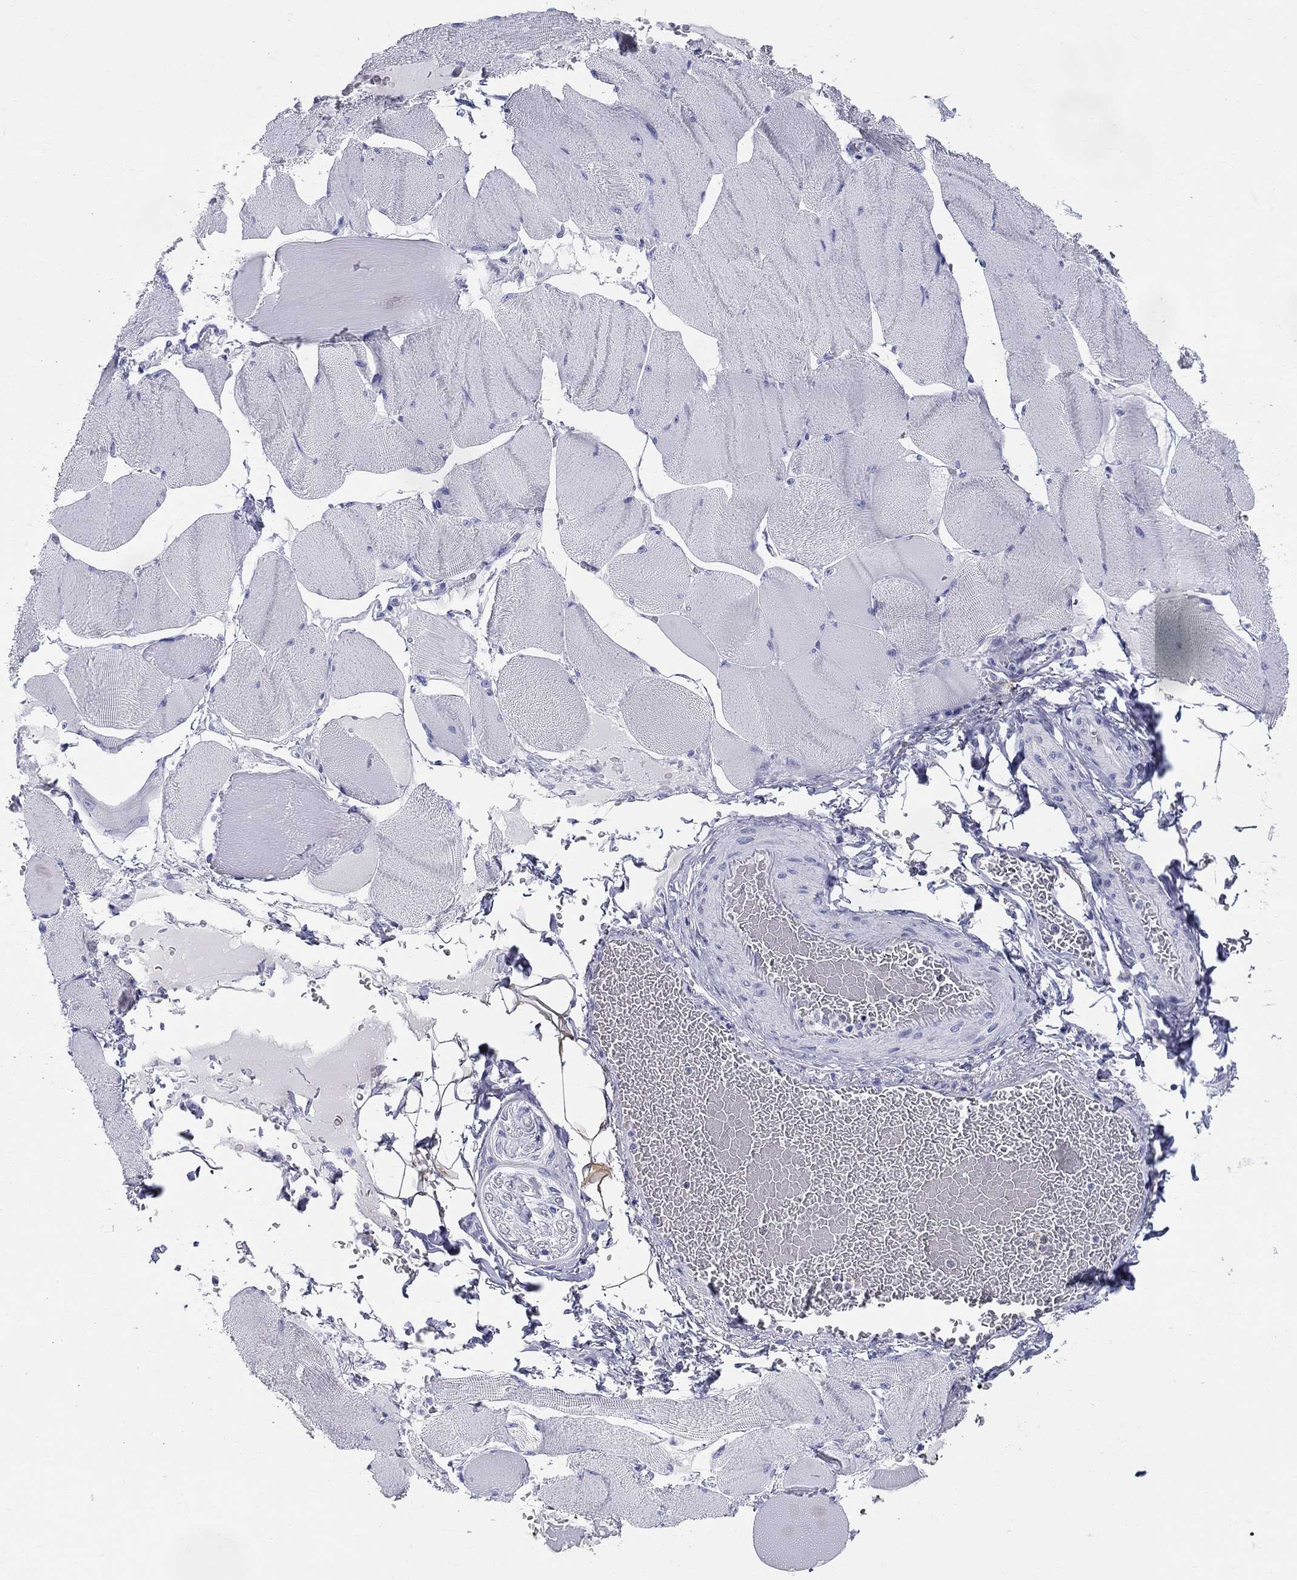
{"staining": {"intensity": "negative", "quantity": "none", "location": "none"}, "tissue": "skeletal muscle", "cell_type": "Myocytes", "image_type": "normal", "snomed": [{"axis": "morphology", "description": "Normal tissue, NOS"}, {"axis": "topography", "description": "Skeletal muscle"}], "caption": "Unremarkable skeletal muscle was stained to show a protein in brown. There is no significant positivity in myocytes. (Stains: DAB IHC with hematoxylin counter stain, Microscopy: brightfield microscopy at high magnification).", "gene": "LAMP5", "patient": {"sex": "male", "age": 56}}